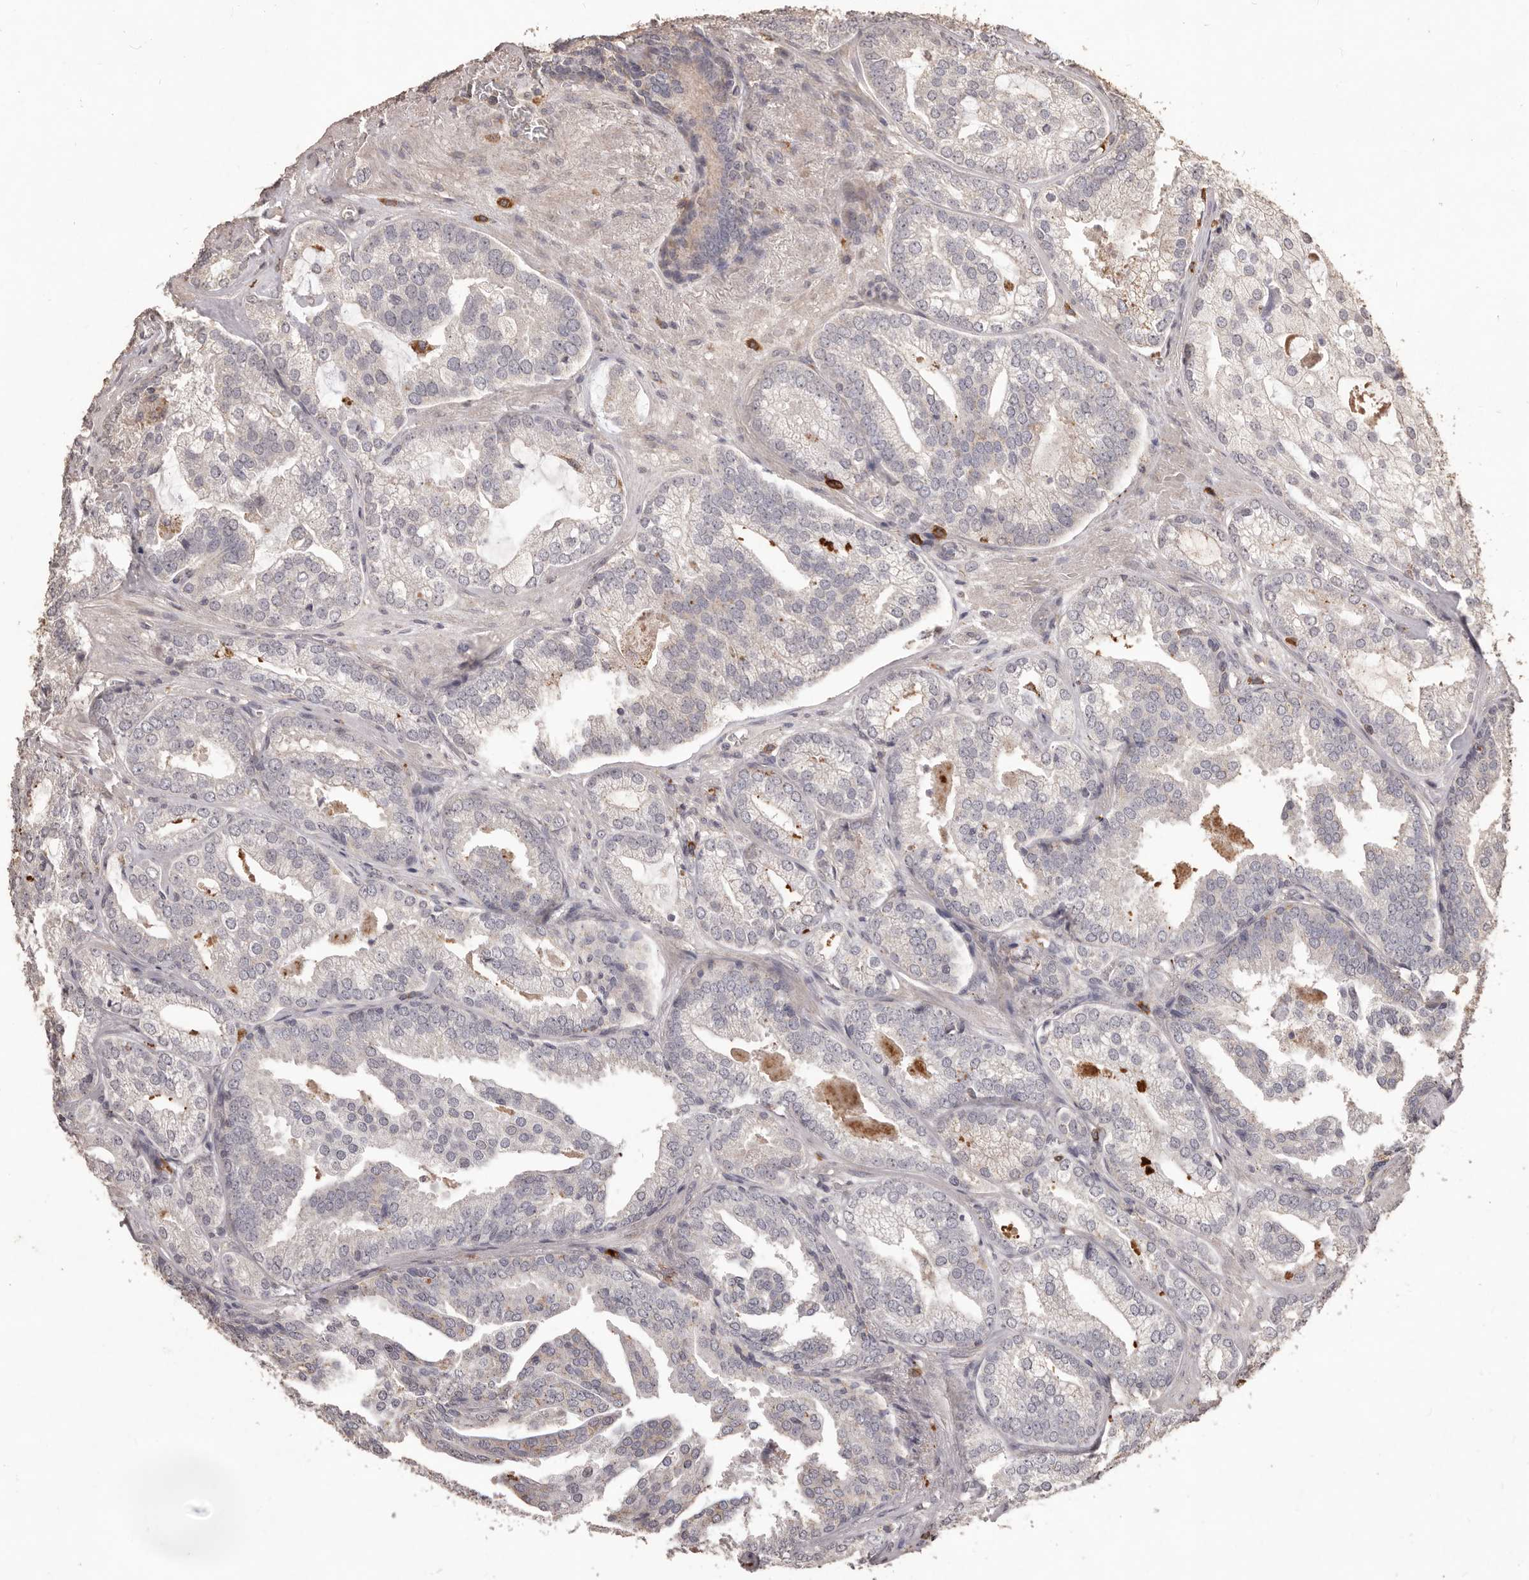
{"staining": {"intensity": "negative", "quantity": "none", "location": "none"}, "tissue": "prostate cancer", "cell_type": "Tumor cells", "image_type": "cancer", "snomed": [{"axis": "morphology", "description": "Normal morphology"}, {"axis": "morphology", "description": "Adenocarcinoma, Low grade"}, {"axis": "topography", "description": "Prostate"}], "caption": "IHC of prostate cancer (low-grade adenocarcinoma) exhibits no positivity in tumor cells. (Brightfield microscopy of DAB (3,3'-diaminobenzidine) IHC at high magnification).", "gene": "PRSS27", "patient": {"sex": "male", "age": 72}}